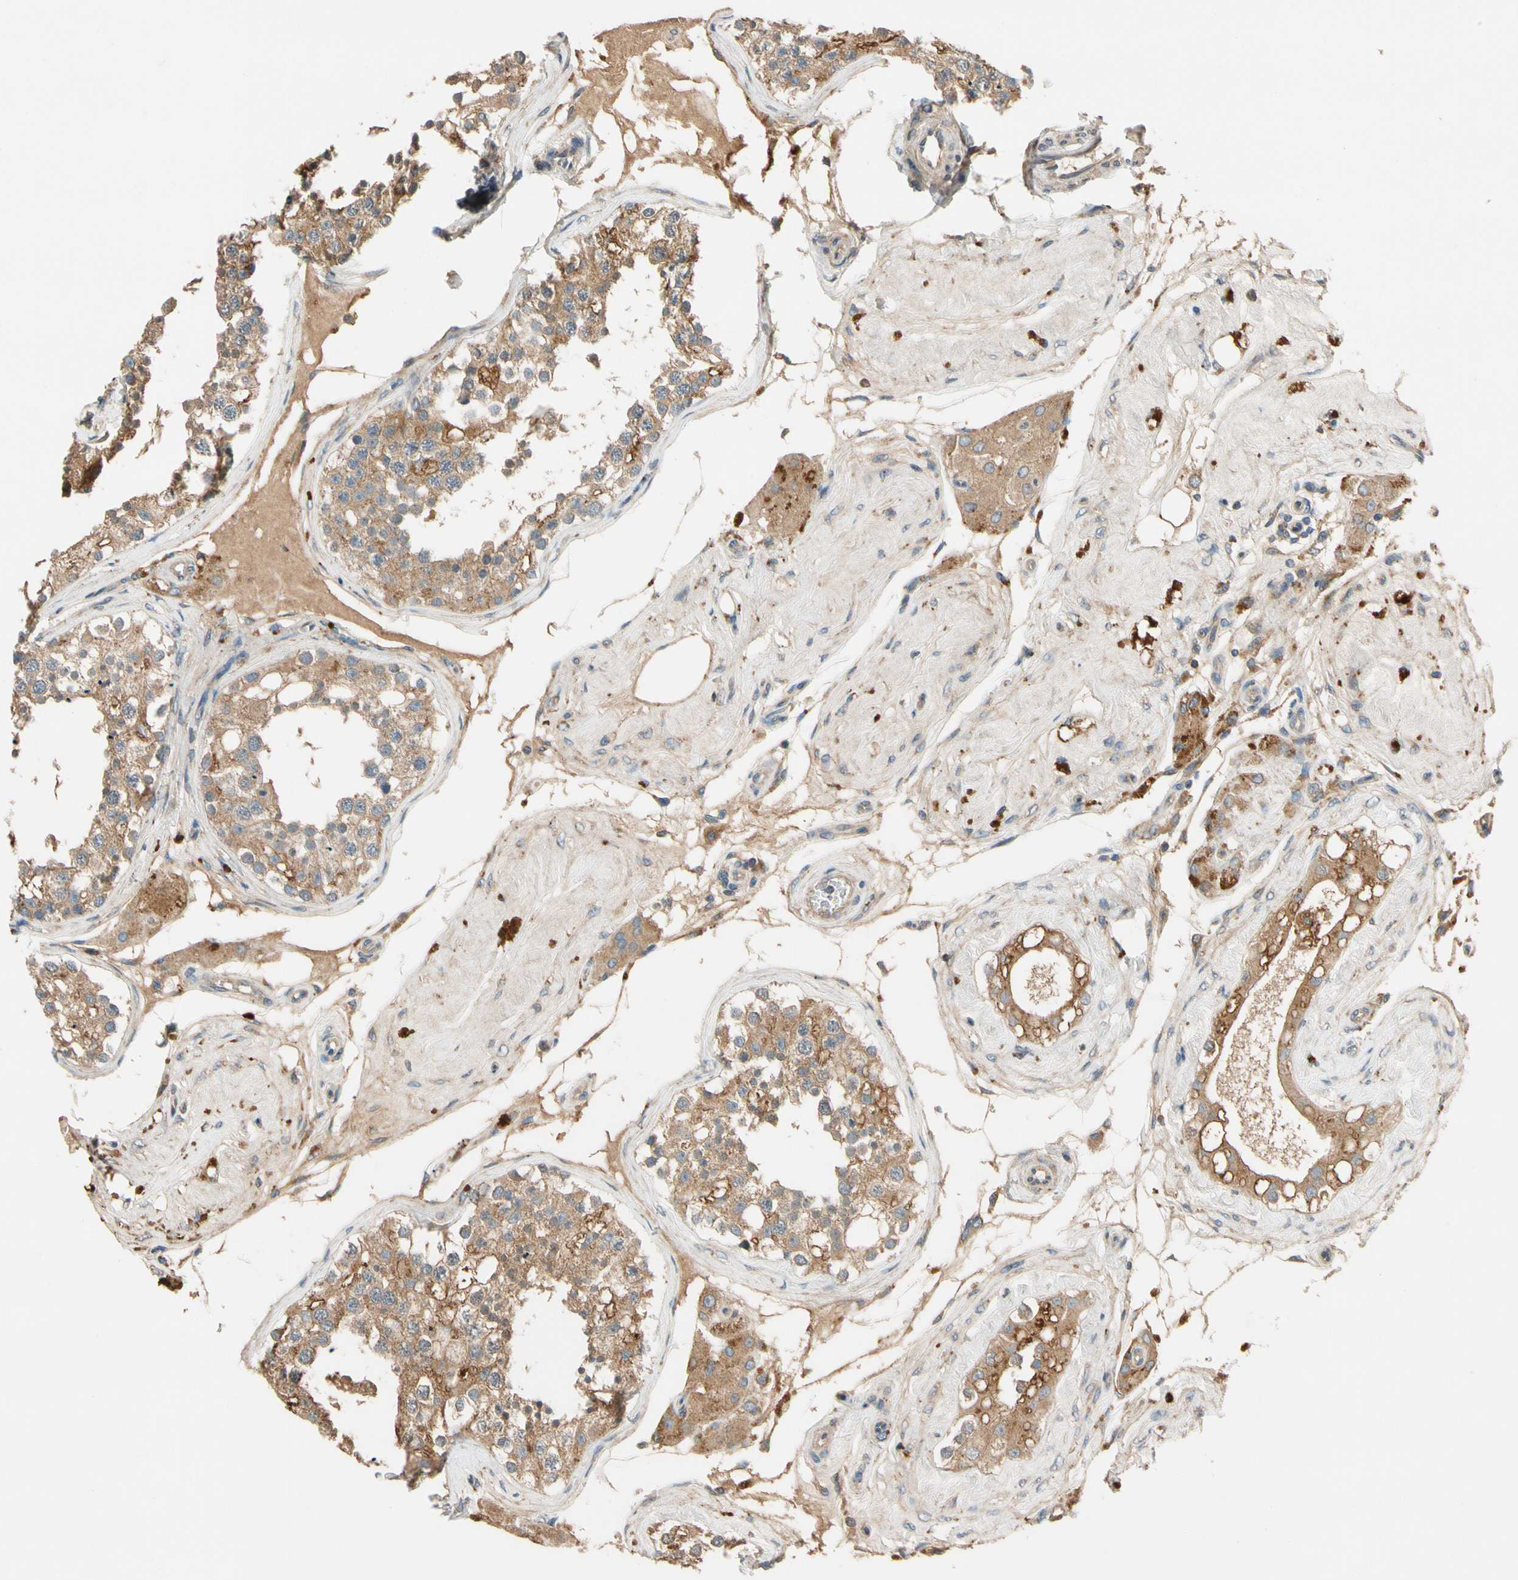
{"staining": {"intensity": "moderate", "quantity": ">75%", "location": "cytoplasmic/membranous"}, "tissue": "testis", "cell_type": "Cells in seminiferous ducts", "image_type": "normal", "snomed": [{"axis": "morphology", "description": "Normal tissue, NOS"}, {"axis": "topography", "description": "Testis"}], "caption": "Immunohistochemistry (IHC) (DAB (3,3'-diaminobenzidine)) staining of unremarkable human testis shows moderate cytoplasmic/membranous protein expression in about >75% of cells in seminiferous ducts. (Stains: DAB (3,3'-diaminobenzidine) in brown, nuclei in blue, Microscopy: brightfield microscopy at high magnification).", "gene": "USP12", "patient": {"sex": "male", "age": 68}}